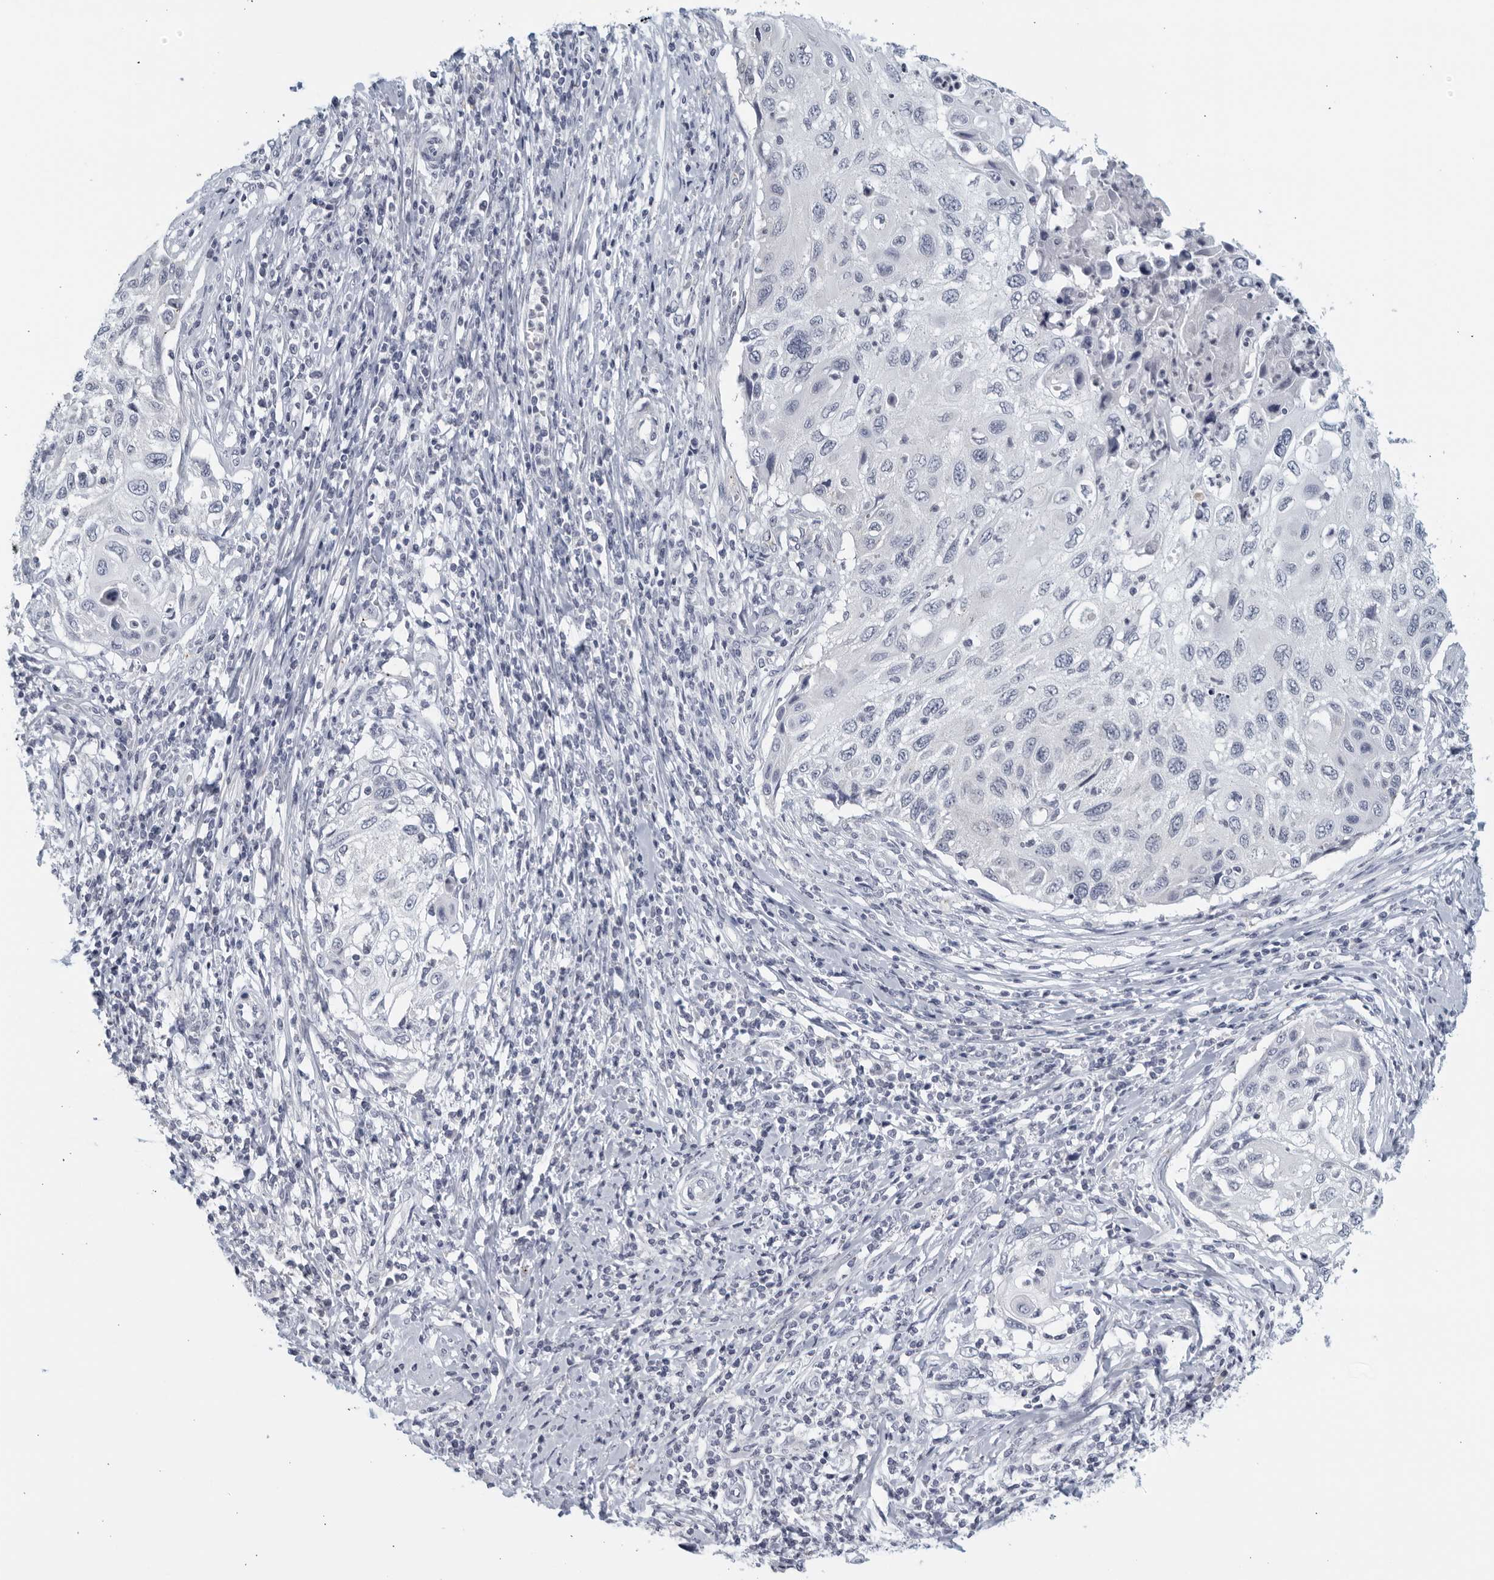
{"staining": {"intensity": "negative", "quantity": "none", "location": "none"}, "tissue": "cervical cancer", "cell_type": "Tumor cells", "image_type": "cancer", "snomed": [{"axis": "morphology", "description": "Squamous cell carcinoma, NOS"}, {"axis": "topography", "description": "Cervix"}], "caption": "Cervical cancer (squamous cell carcinoma) was stained to show a protein in brown. There is no significant staining in tumor cells.", "gene": "MATN1", "patient": {"sex": "female", "age": 70}}